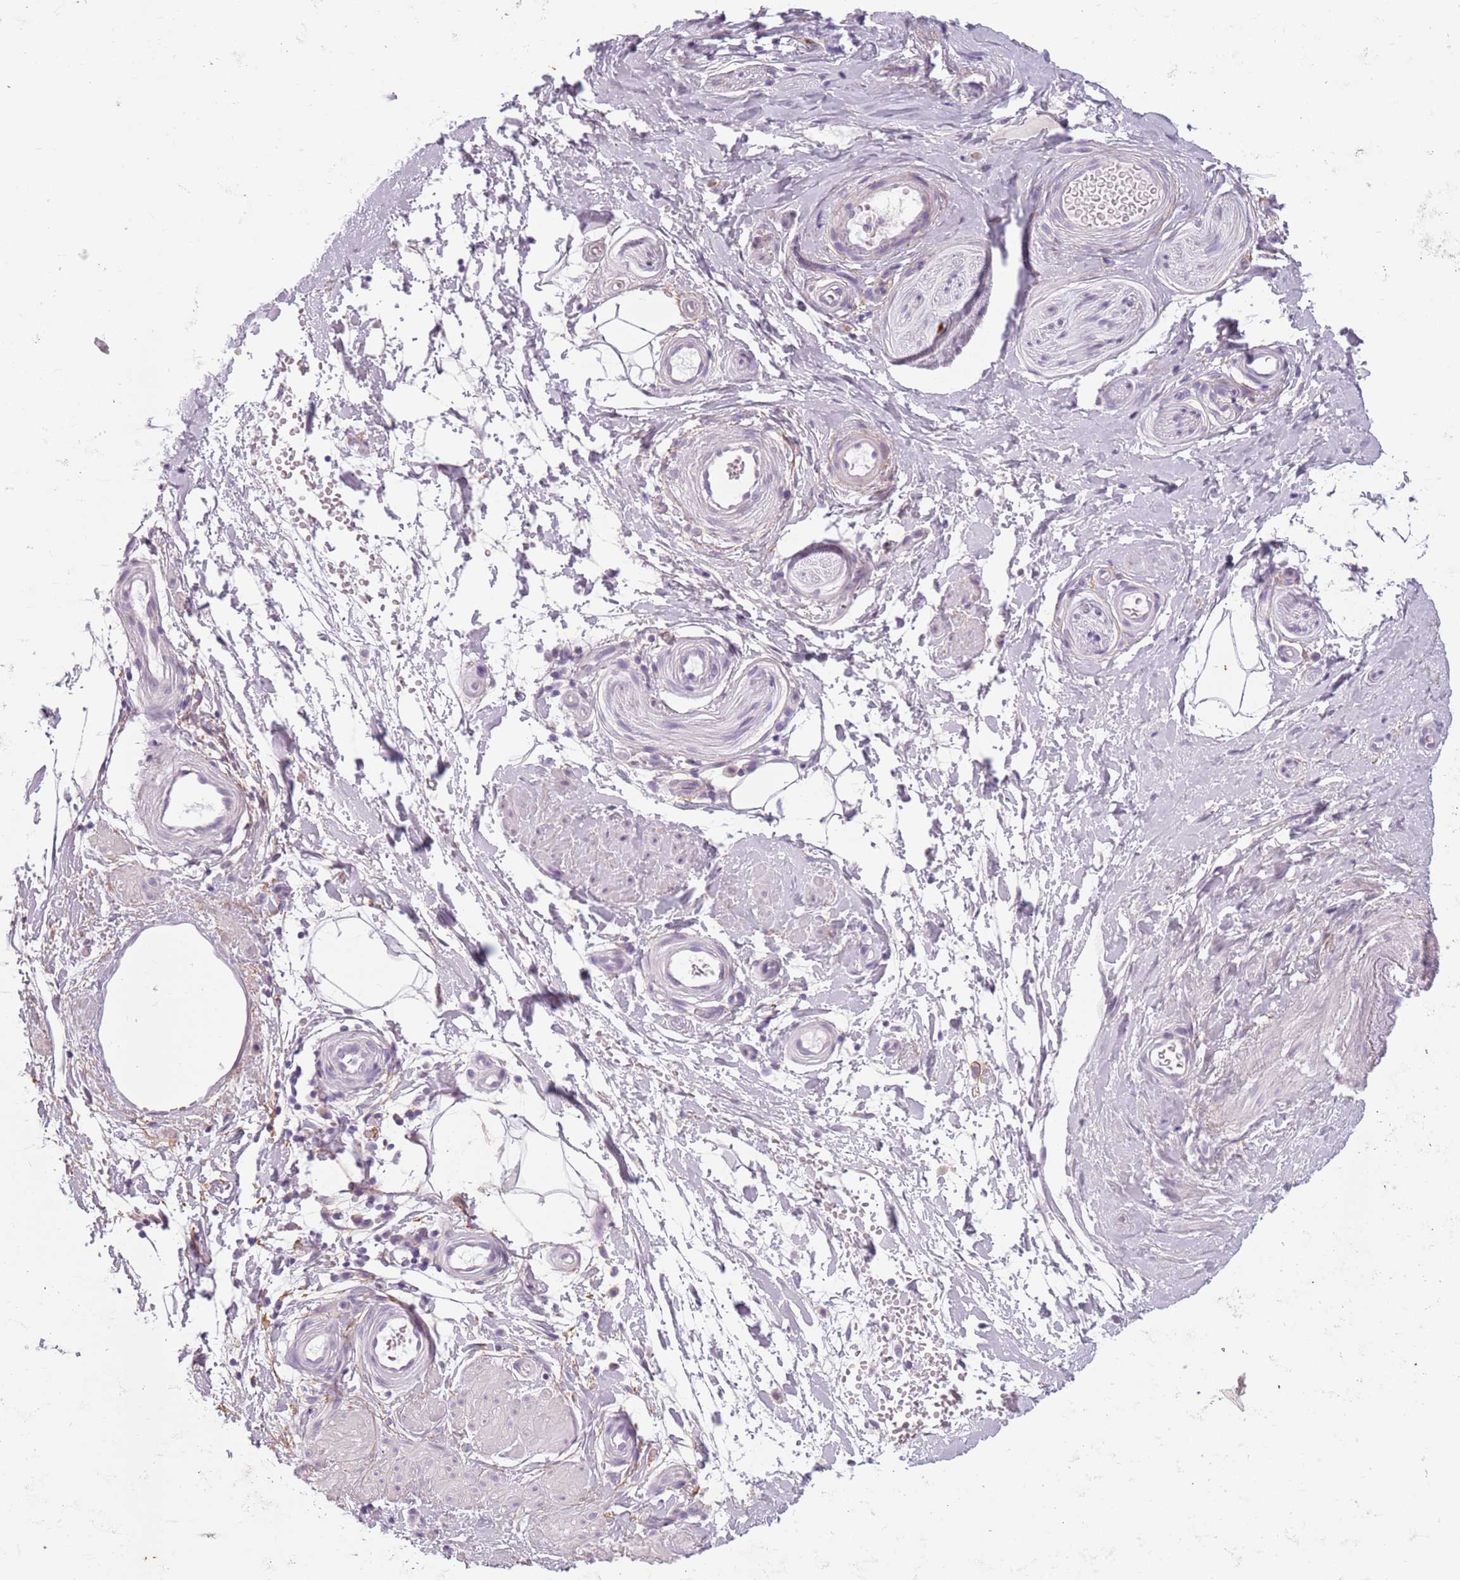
{"staining": {"intensity": "negative", "quantity": "none", "location": "none"}, "tissue": "adipose tissue", "cell_type": "Adipocytes", "image_type": "normal", "snomed": [{"axis": "morphology", "description": "Normal tissue, NOS"}, {"axis": "topography", "description": "Soft tissue"}, {"axis": "topography", "description": "Vascular tissue"}], "caption": "IHC photomicrograph of benign adipose tissue: human adipose tissue stained with DAB exhibits no significant protein expression in adipocytes.", "gene": "MEGF8", "patient": {"sex": "male", "age": 41}}